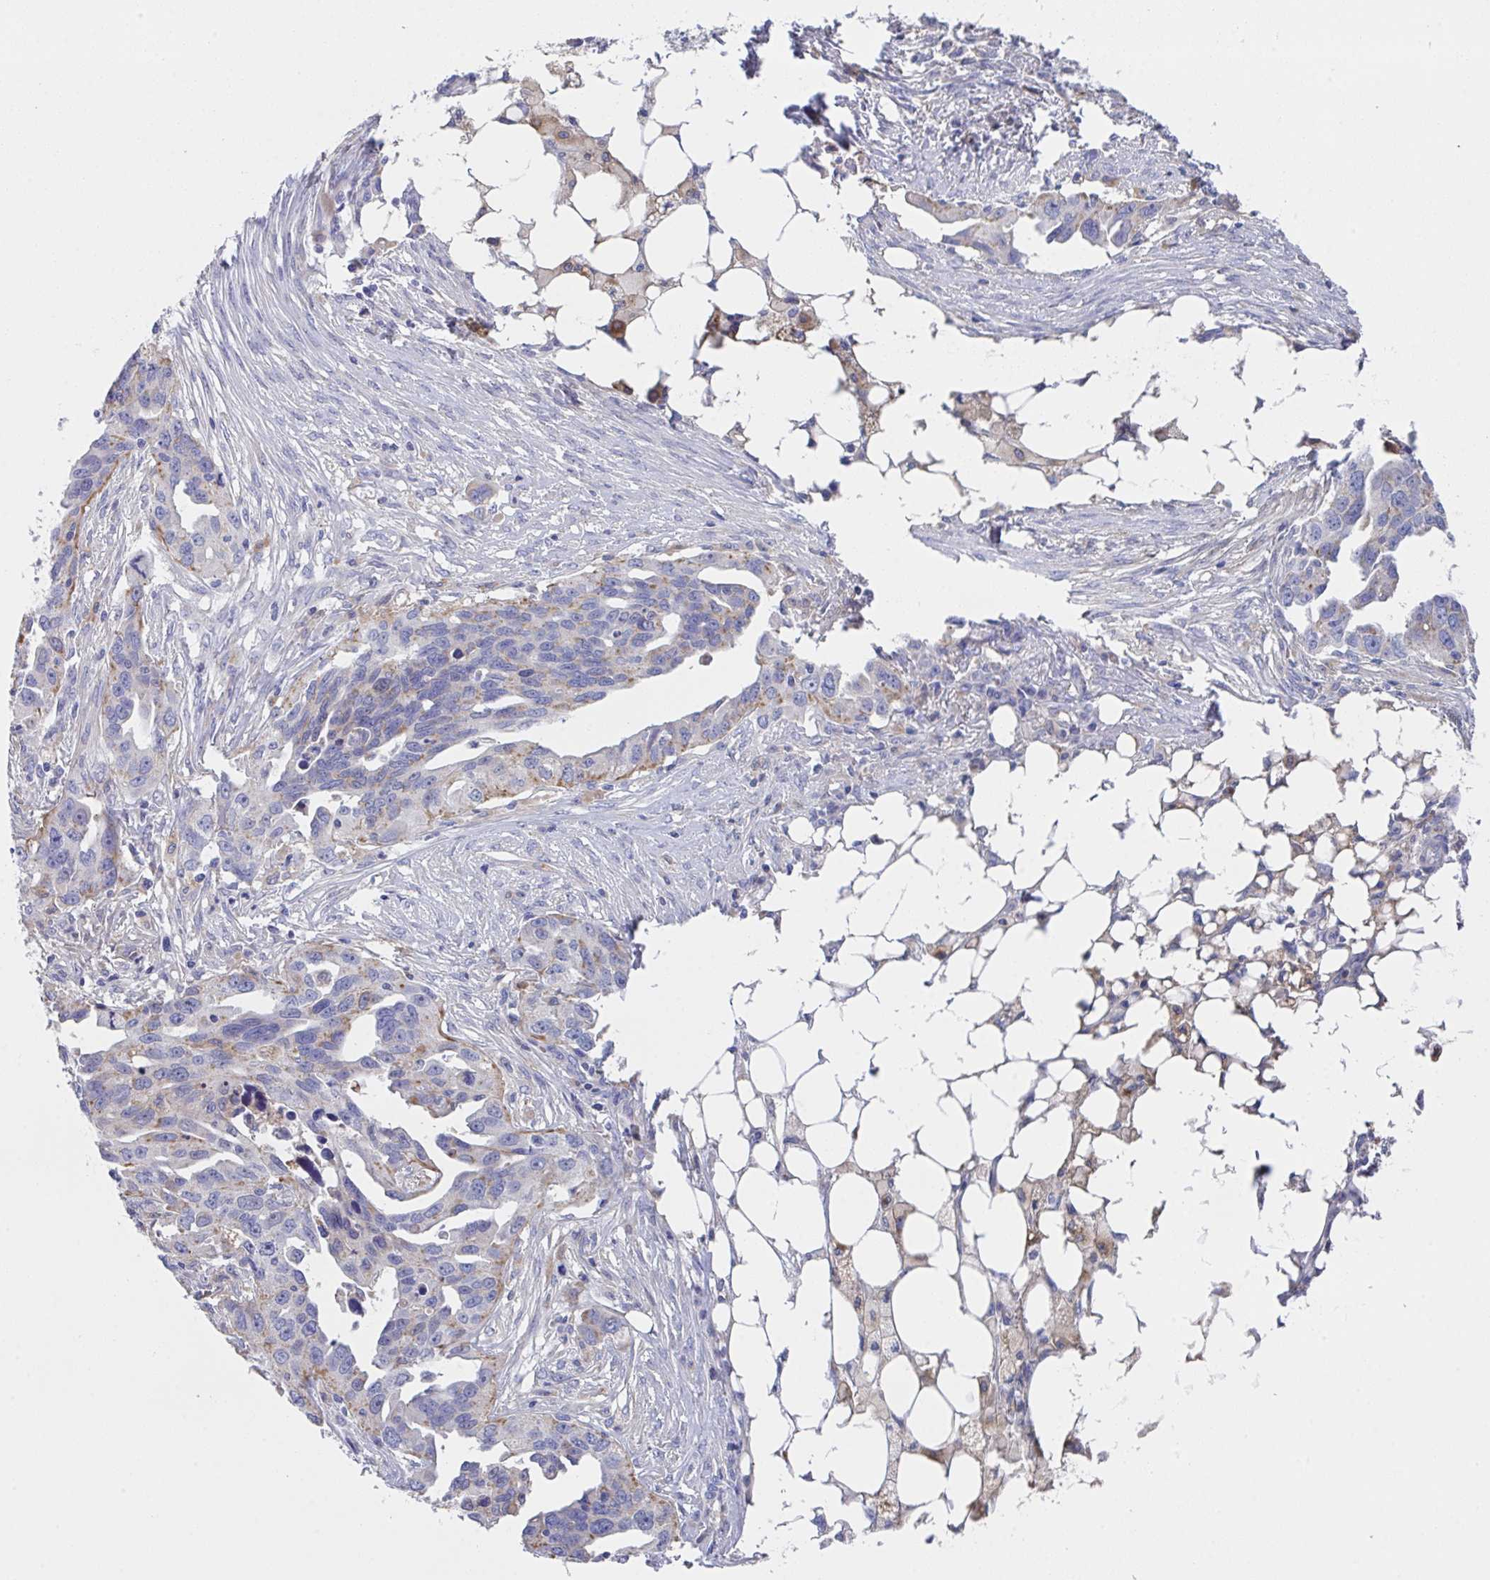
{"staining": {"intensity": "moderate", "quantity": "<25%", "location": "cytoplasmic/membranous"}, "tissue": "ovarian cancer", "cell_type": "Tumor cells", "image_type": "cancer", "snomed": [{"axis": "morphology", "description": "Carcinoma, endometroid"}, {"axis": "morphology", "description": "Cystadenocarcinoma, serous, NOS"}, {"axis": "topography", "description": "Ovary"}], "caption": "Human ovarian cancer stained with a brown dye exhibits moderate cytoplasmic/membranous positive positivity in about <25% of tumor cells.", "gene": "TFAP2C", "patient": {"sex": "female", "age": 45}}